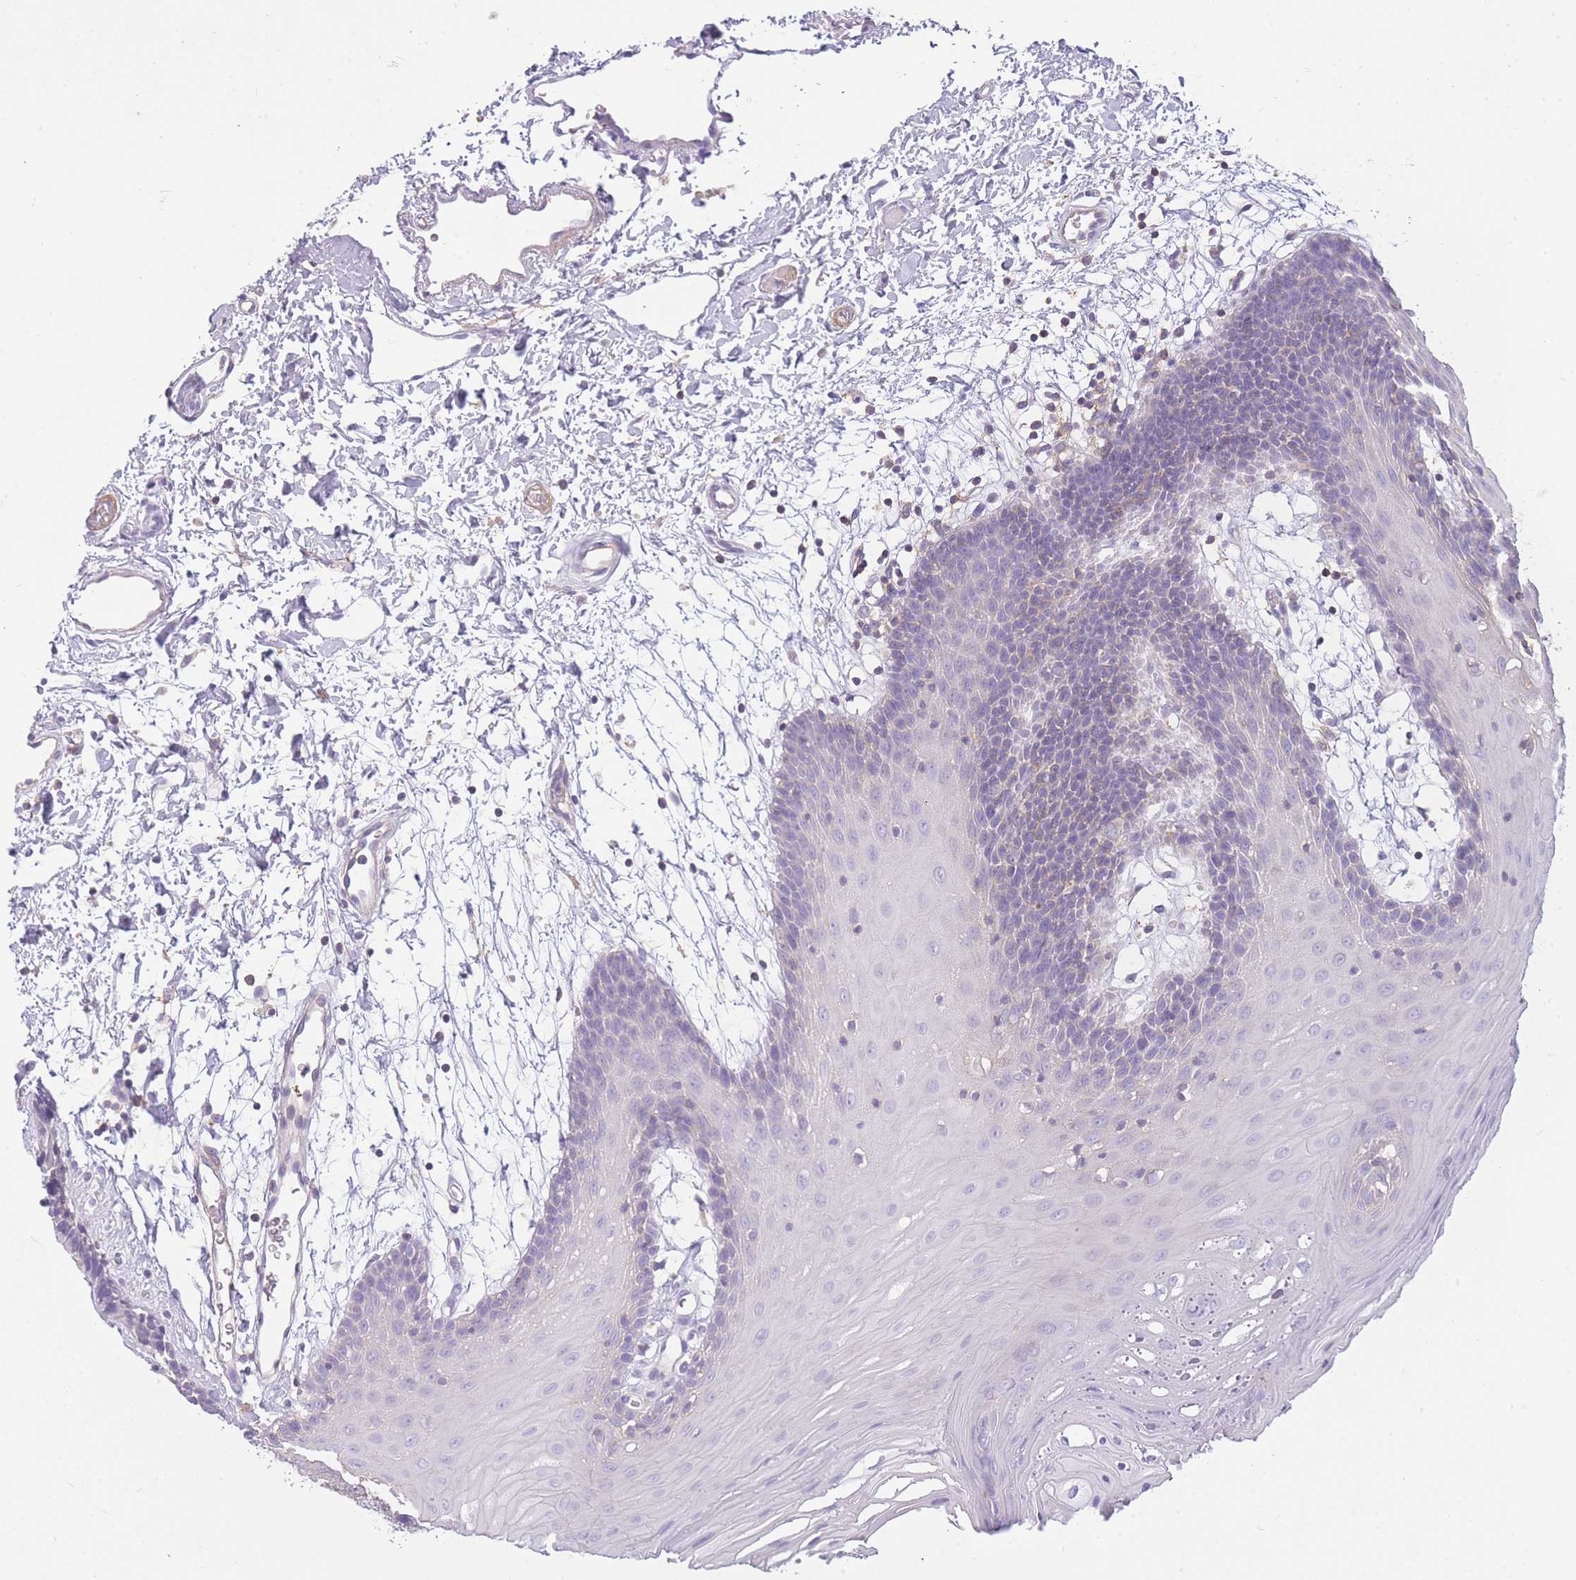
{"staining": {"intensity": "negative", "quantity": "none", "location": "none"}, "tissue": "oral mucosa", "cell_type": "Squamous epithelial cells", "image_type": "normal", "snomed": [{"axis": "morphology", "description": "Normal tissue, NOS"}, {"axis": "topography", "description": "Skeletal muscle"}, {"axis": "topography", "description": "Oral tissue"}, {"axis": "topography", "description": "Salivary gland"}, {"axis": "topography", "description": "Peripheral nerve tissue"}], "caption": "Squamous epithelial cells show no significant protein staining in benign oral mucosa. Brightfield microscopy of immunohistochemistry (IHC) stained with DAB (3,3'-diaminobenzidine) (brown) and hematoxylin (blue), captured at high magnification.", "gene": "PDHA1", "patient": {"sex": "male", "age": 54}}